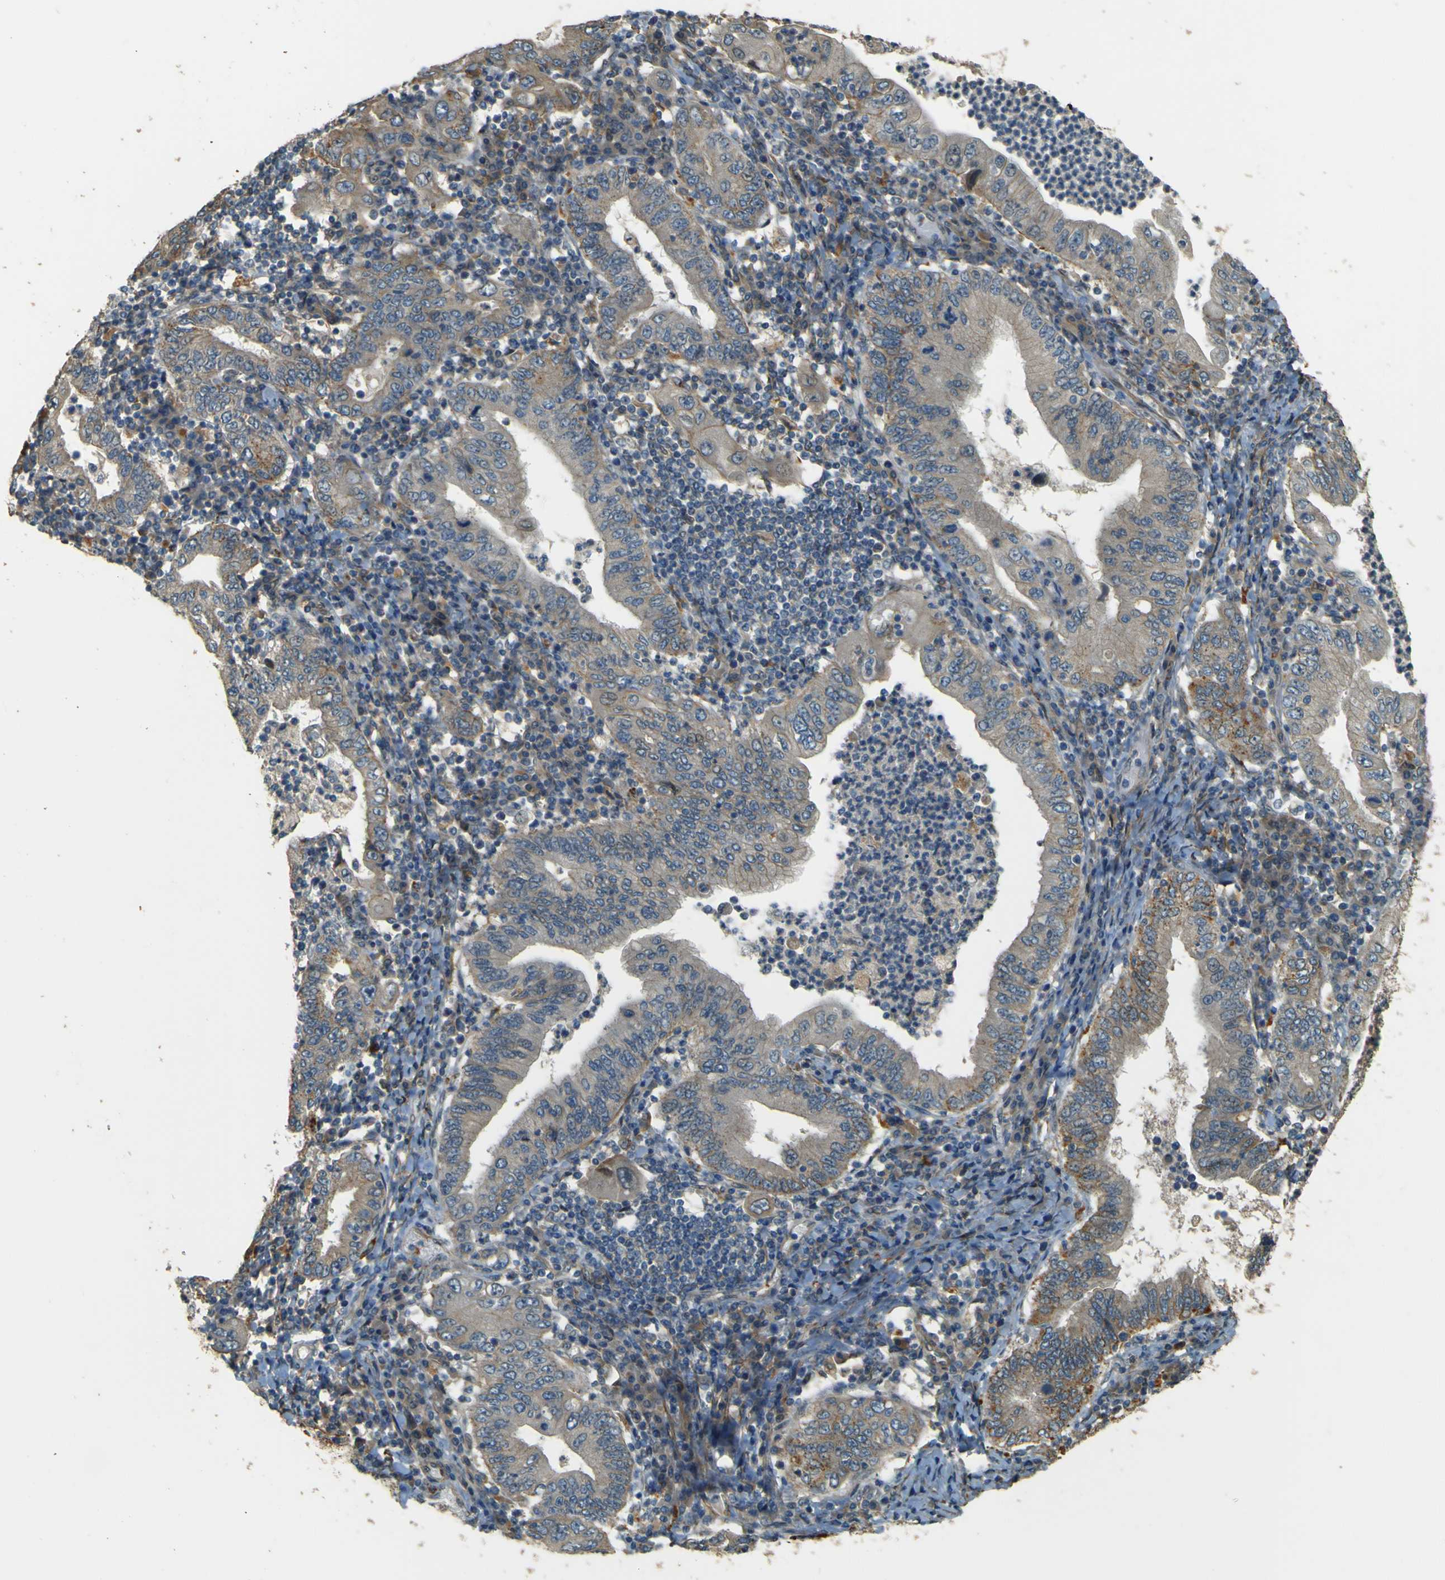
{"staining": {"intensity": "moderate", "quantity": "<25%", "location": "cytoplasmic/membranous"}, "tissue": "stomach cancer", "cell_type": "Tumor cells", "image_type": "cancer", "snomed": [{"axis": "morphology", "description": "Normal tissue, NOS"}, {"axis": "morphology", "description": "Adenocarcinoma, NOS"}, {"axis": "topography", "description": "Esophagus"}, {"axis": "topography", "description": "Stomach, upper"}, {"axis": "topography", "description": "Peripheral nerve tissue"}], "caption": "Stomach cancer (adenocarcinoma) stained for a protein (brown) demonstrates moderate cytoplasmic/membranous positive staining in about <25% of tumor cells.", "gene": "NEXN", "patient": {"sex": "male", "age": 62}}